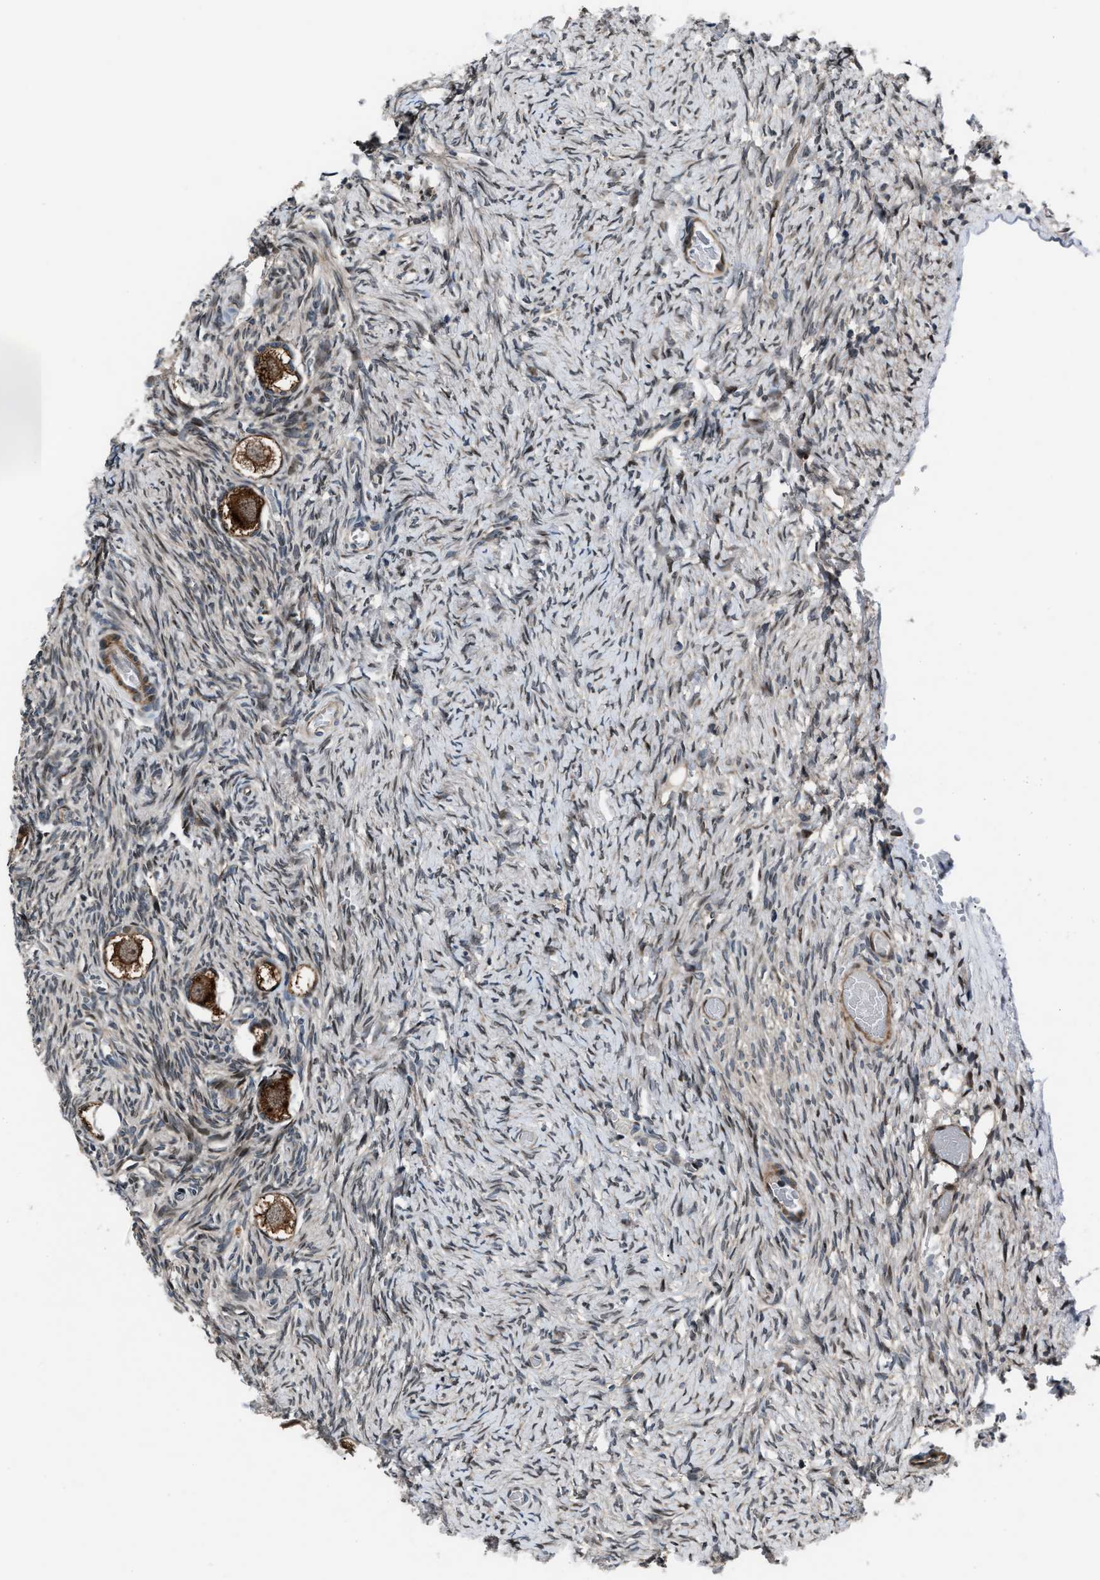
{"staining": {"intensity": "strong", "quantity": ">75%", "location": "cytoplasmic/membranous"}, "tissue": "ovary", "cell_type": "Follicle cells", "image_type": "normal", "snomed": [{"axis": "morphology", "description": "Normal tissue, NOS"}, {"axis": "topography", "description": "Ovary"}], "caption": "Immunohistochemistry (IHC) (DAB (3,3'-diaminobenzidine)) staining of benign ovary exhibits strong cytoplasmic/membranous protein expression in approximately >75% of follicle cells.", "gene": "DYNC2I1", "patient": {"sex": "female", "age": 27}}